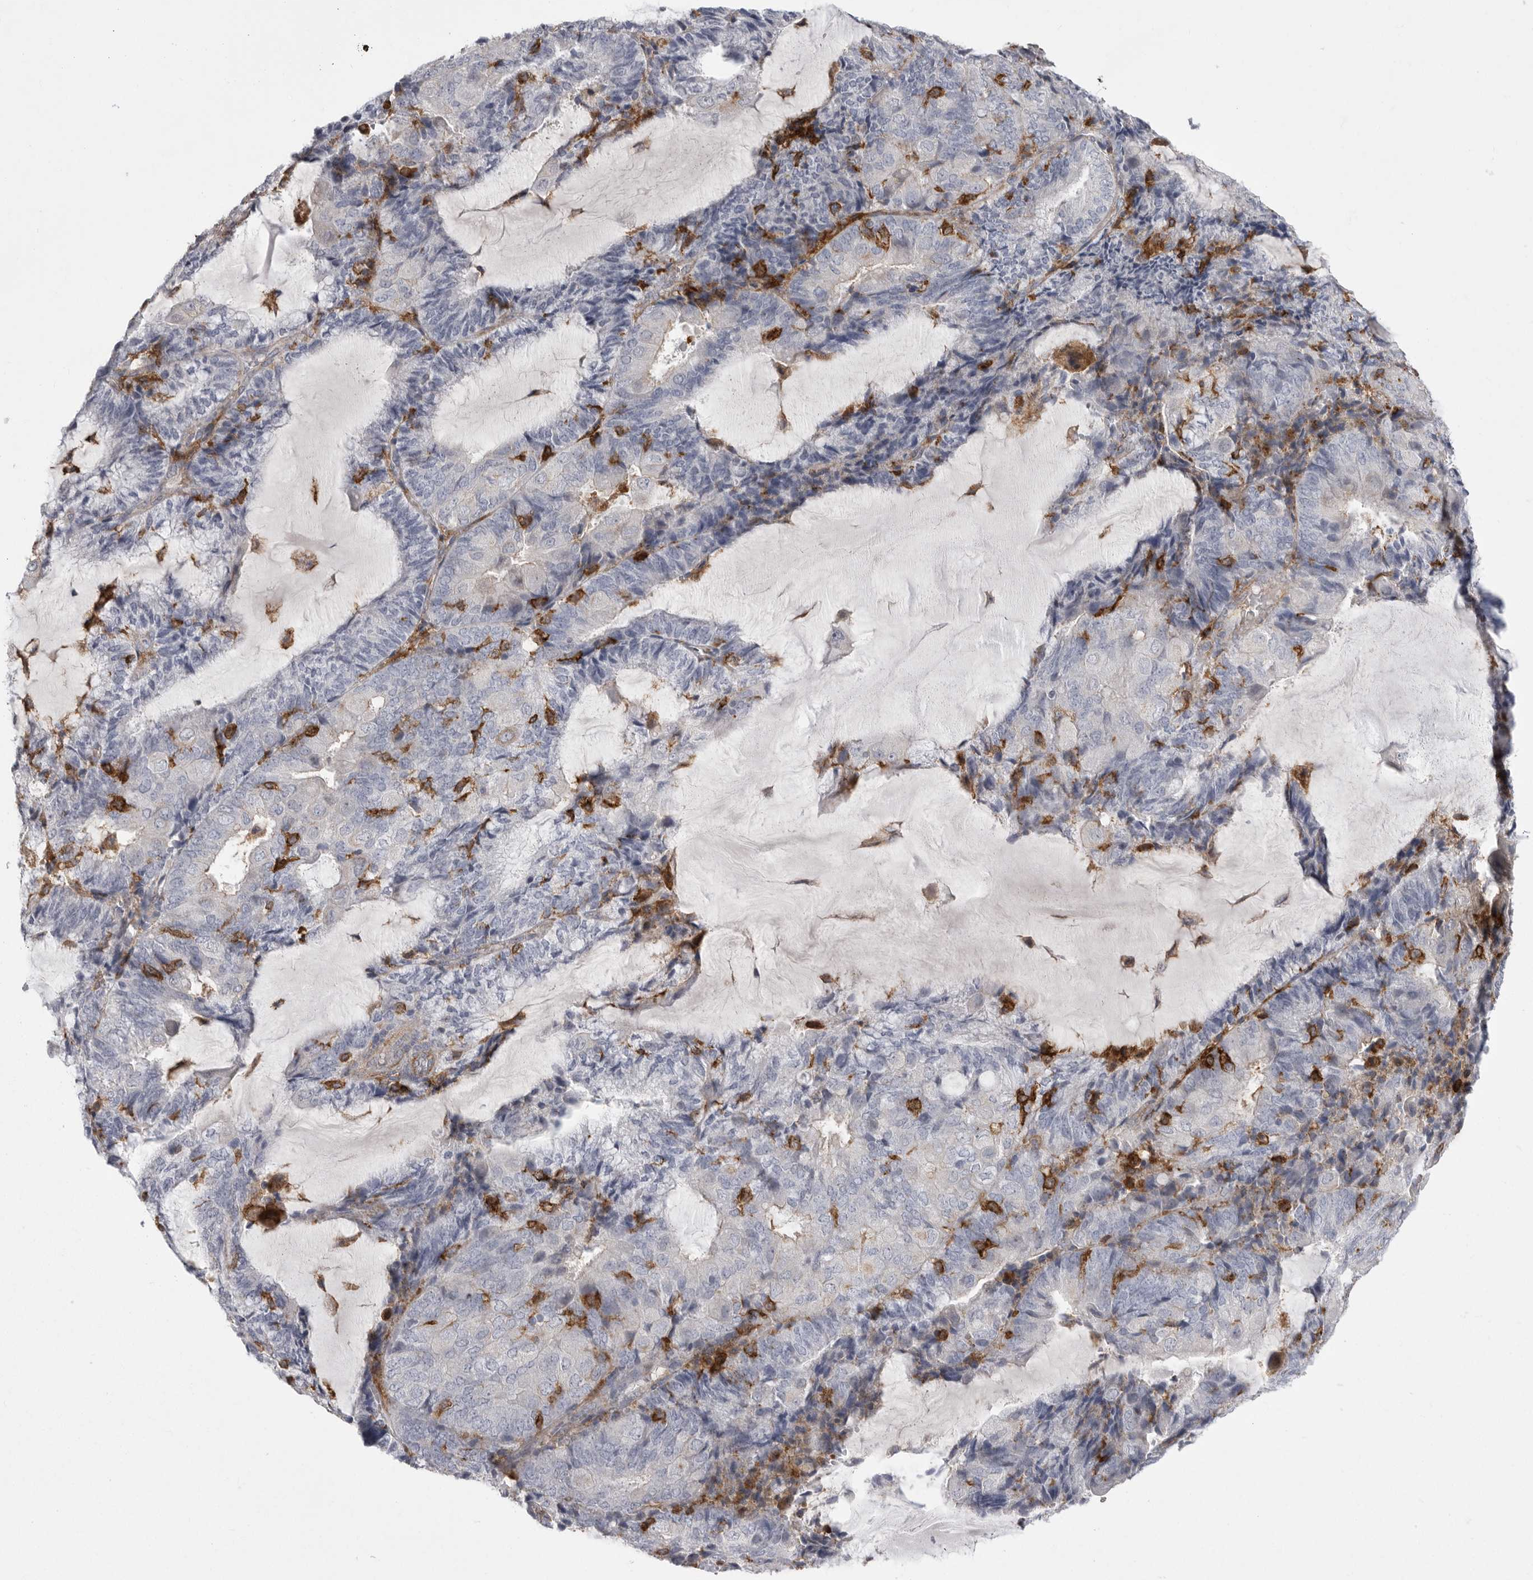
{"staining": {"intensity": "negative", "quantity": "none", "location": "none"}, "tissue": "endometrial cancer", "cell_type": "Tumor cells", "image_type": "cancer", "snomed": [{"axis": "morphology", "description": "Adenocarcinoma, NOS"}, {"axis": "topography", "description": "Endometrium"}], "caption": "Immunohistochemistry (IHC) of endometrial adenocarcinoma exhibits no positivity in tumor cells.", "gene": "SIGLEC10", "patient": {"sex": "female", "age": 81}}